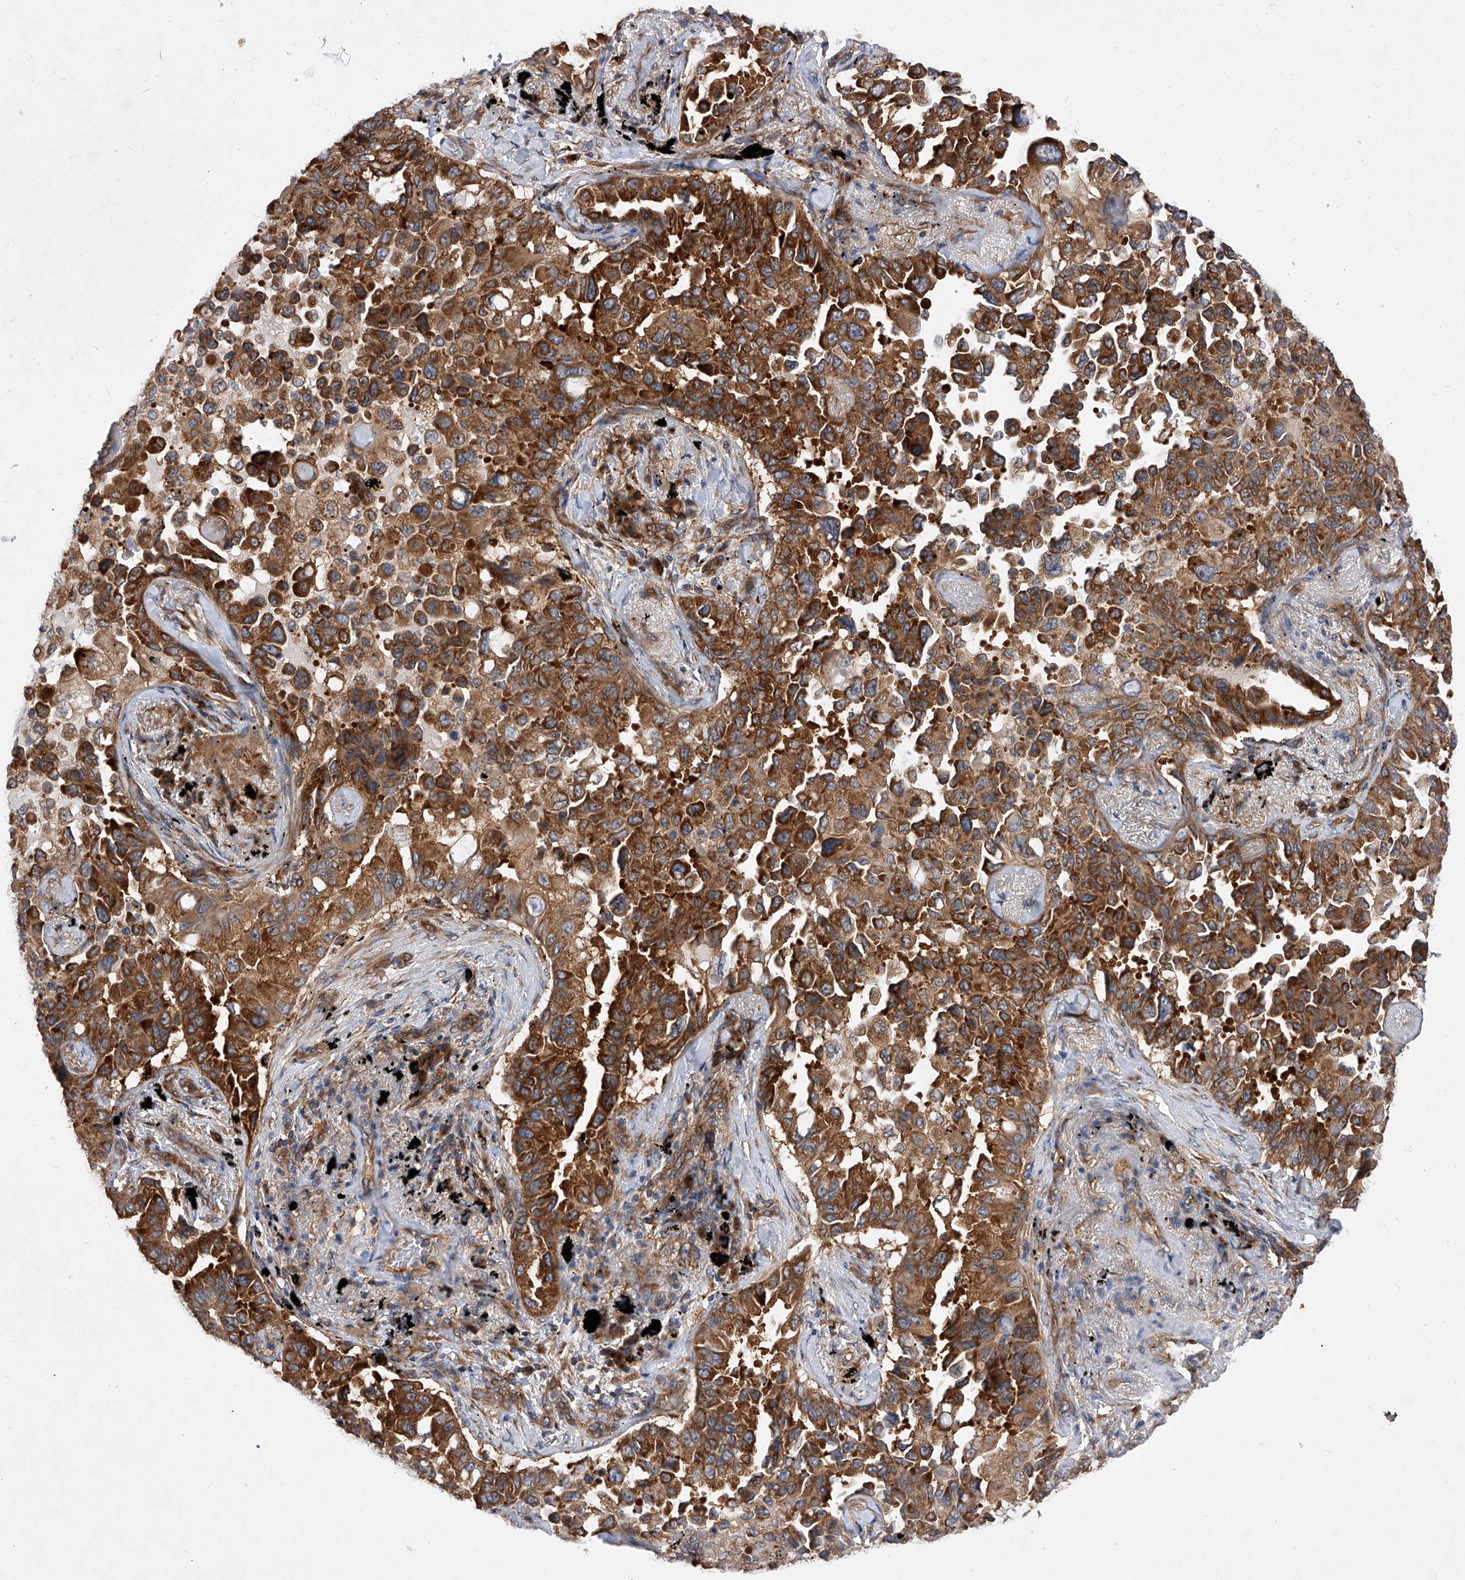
{"staining": {"intensity": "strong", "quantity": ">75%", "location": "cytoplasmic/membranous"}, "tissue": "lung cancer", "cell_type": "Tumor cells", "image_type": "cancer", "snomed": [{"axis": "morphology", "description": "Adenocarcinoma, NOS"}, {"axis": "topography", "description": "Lung"}], "caption": "The immunohistochemical stain shows strong cytoplasmic/membranous positivity in tumor cells of adenocarcinoma (lung) tissue.", "gene": "CFAP410", "patient": {"sex": "female", "age": 67}}